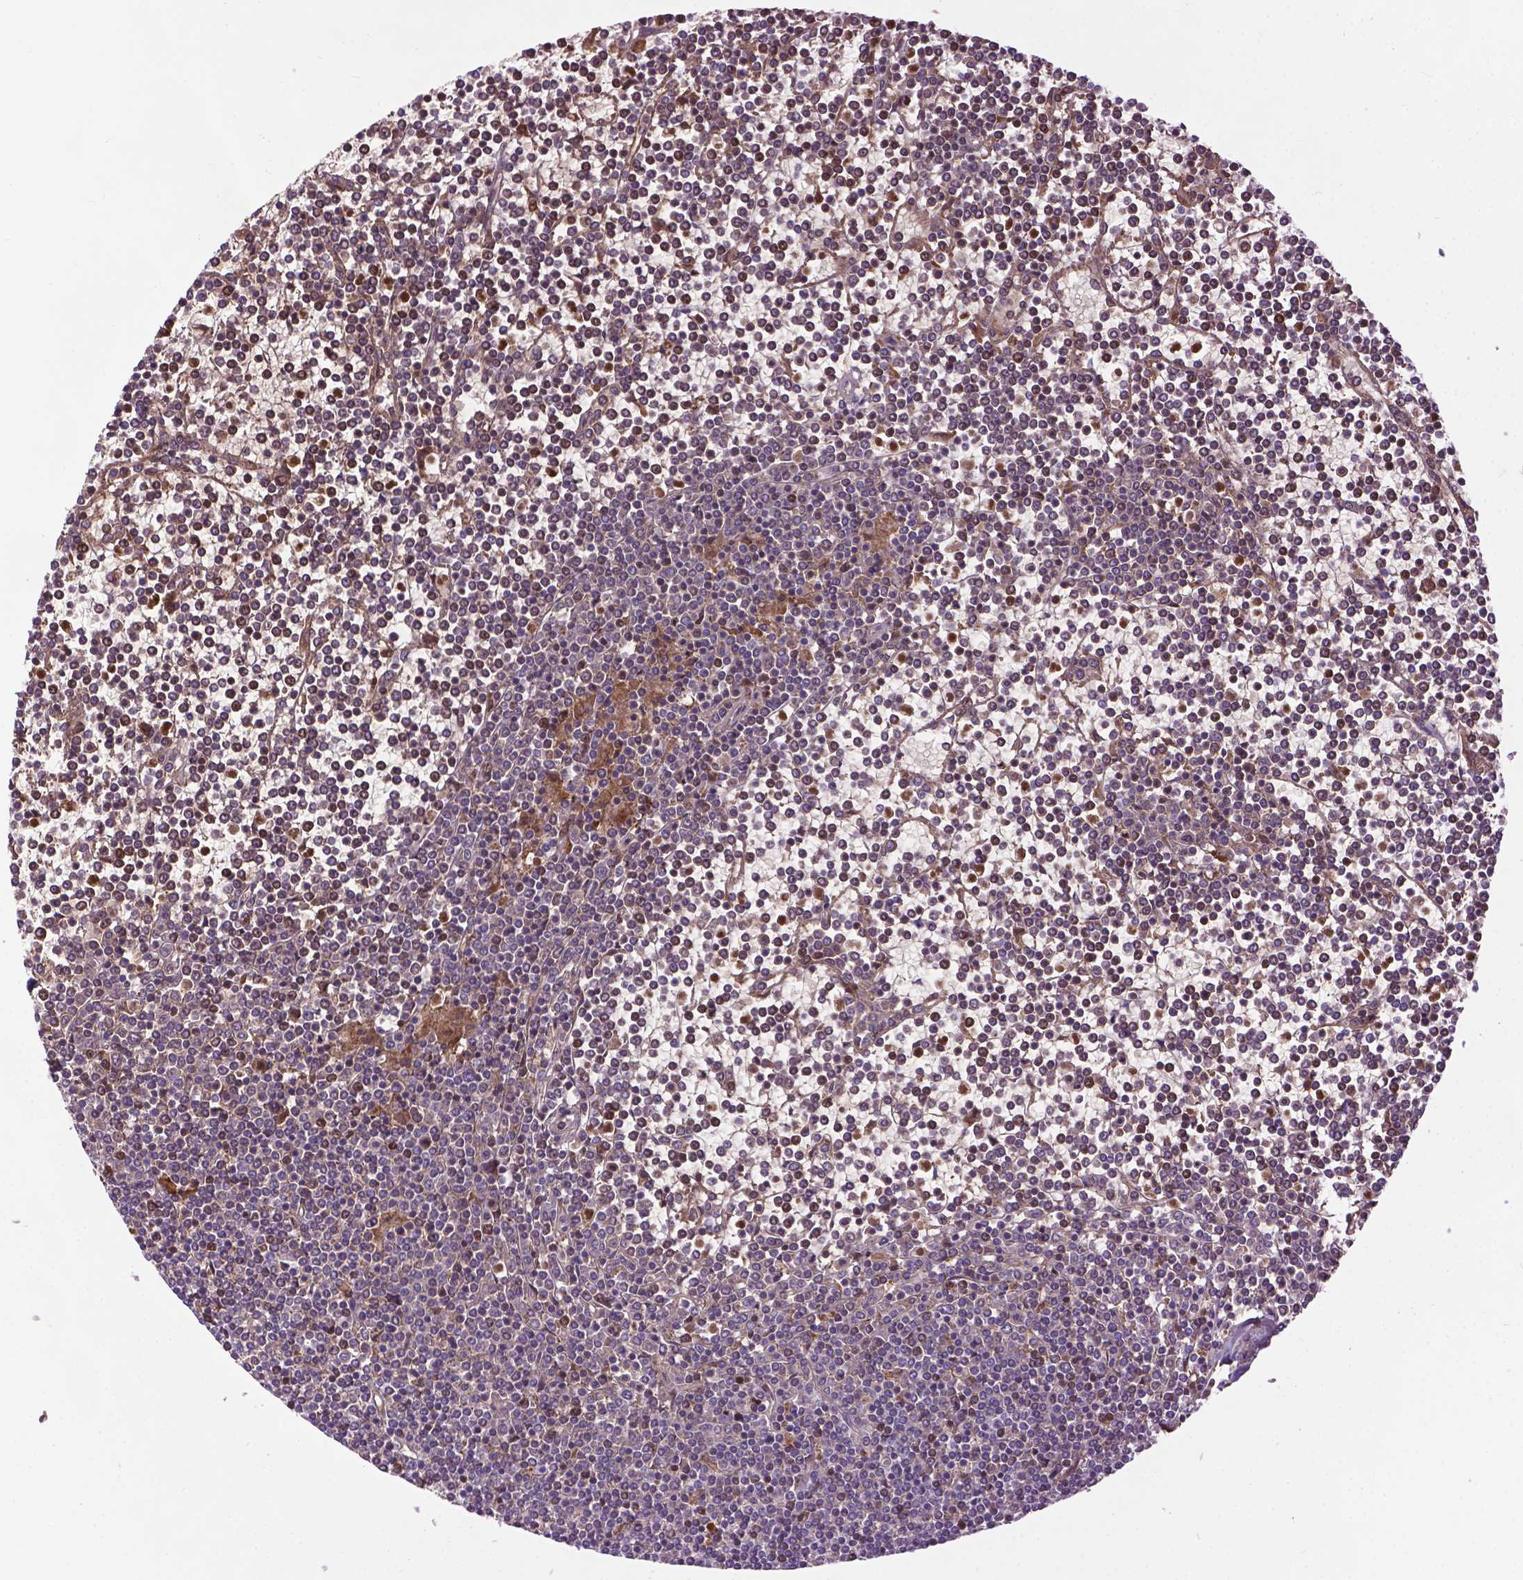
{"staining": {"intensity": "negative", "quantity": "none", "location": "none"}, "tissue": "lymphoma", "cell_type": "Tumor cells", "image_type": "cancer", "snomed": [{"axis": "morphology", "description": "Malignant lymphoma, non-Hodgkin's type, Low grade"}, {"axis": "topography", "description": "Spleen"}], "caption": "Low-grade malignant lymphoma, non-Hodgkin's type stained for a protein using immunohistochemistry (IHC) exhibits no expression tumor cells.", "gene": "TMEM132E", "patient": {"sex": "female", "age": 19}}